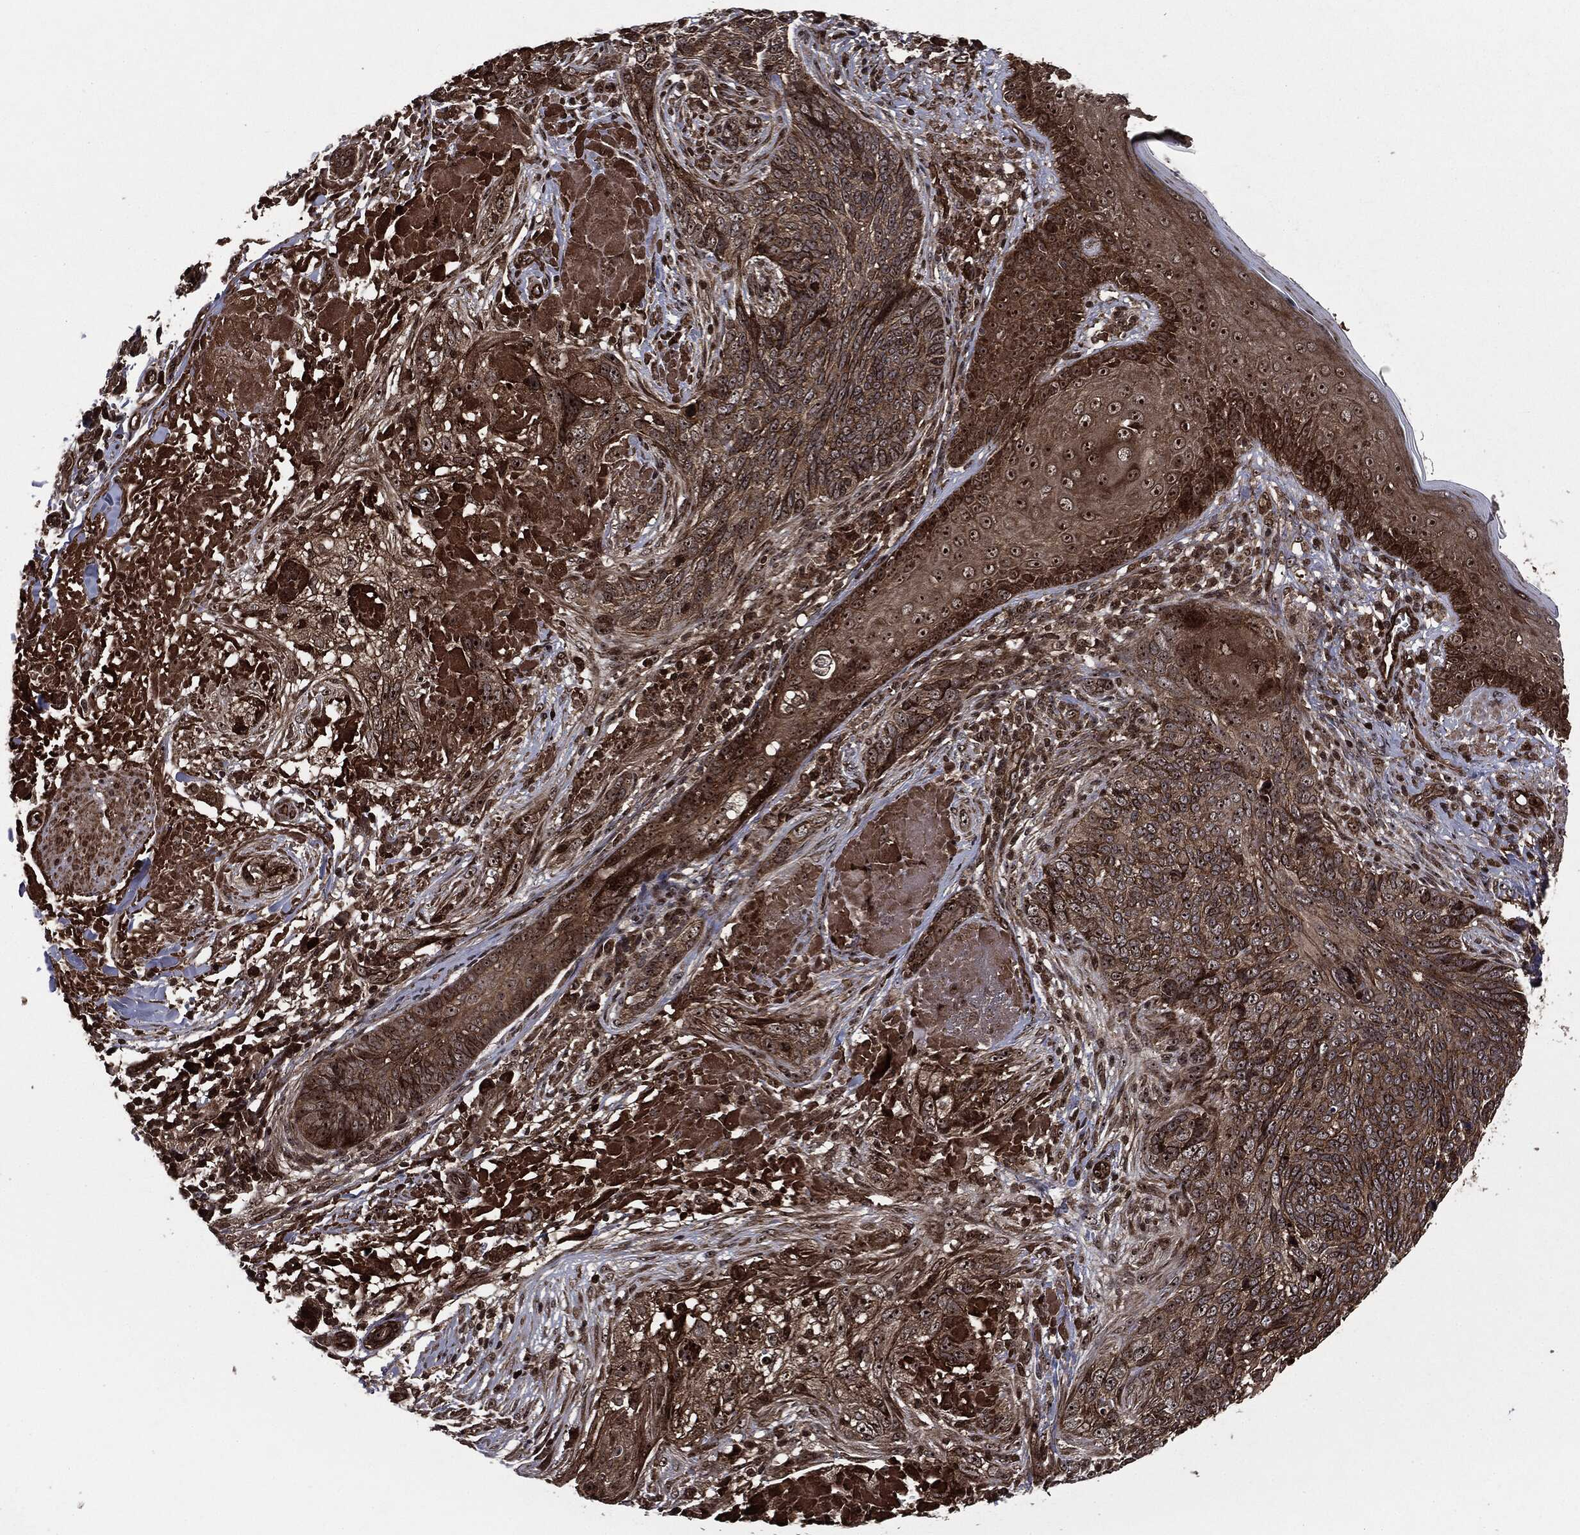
{"staining": {"intensity": "strong", "quantity": ">75%", "location": "cytoplasmic/membranous,nuclear"}, "tissue": "skin cancer", "cell_type": "Tumor cells", "image_type": "cancer", "snomed": [{"axis": "morphology", "description": "Basal cell carcinoma"}, {"axis": "topography", "description": "Skin"}], "caption": "Protein staining by immunohistochemistry (IHC) reveals strong cytoplasmic/membranous and nuclear positivity in approximately >75% of tumor cells in skin cancer (basal cell carcinoma).", "gene": "CARD6", "patient": {"sex": "male", "age": 91}}